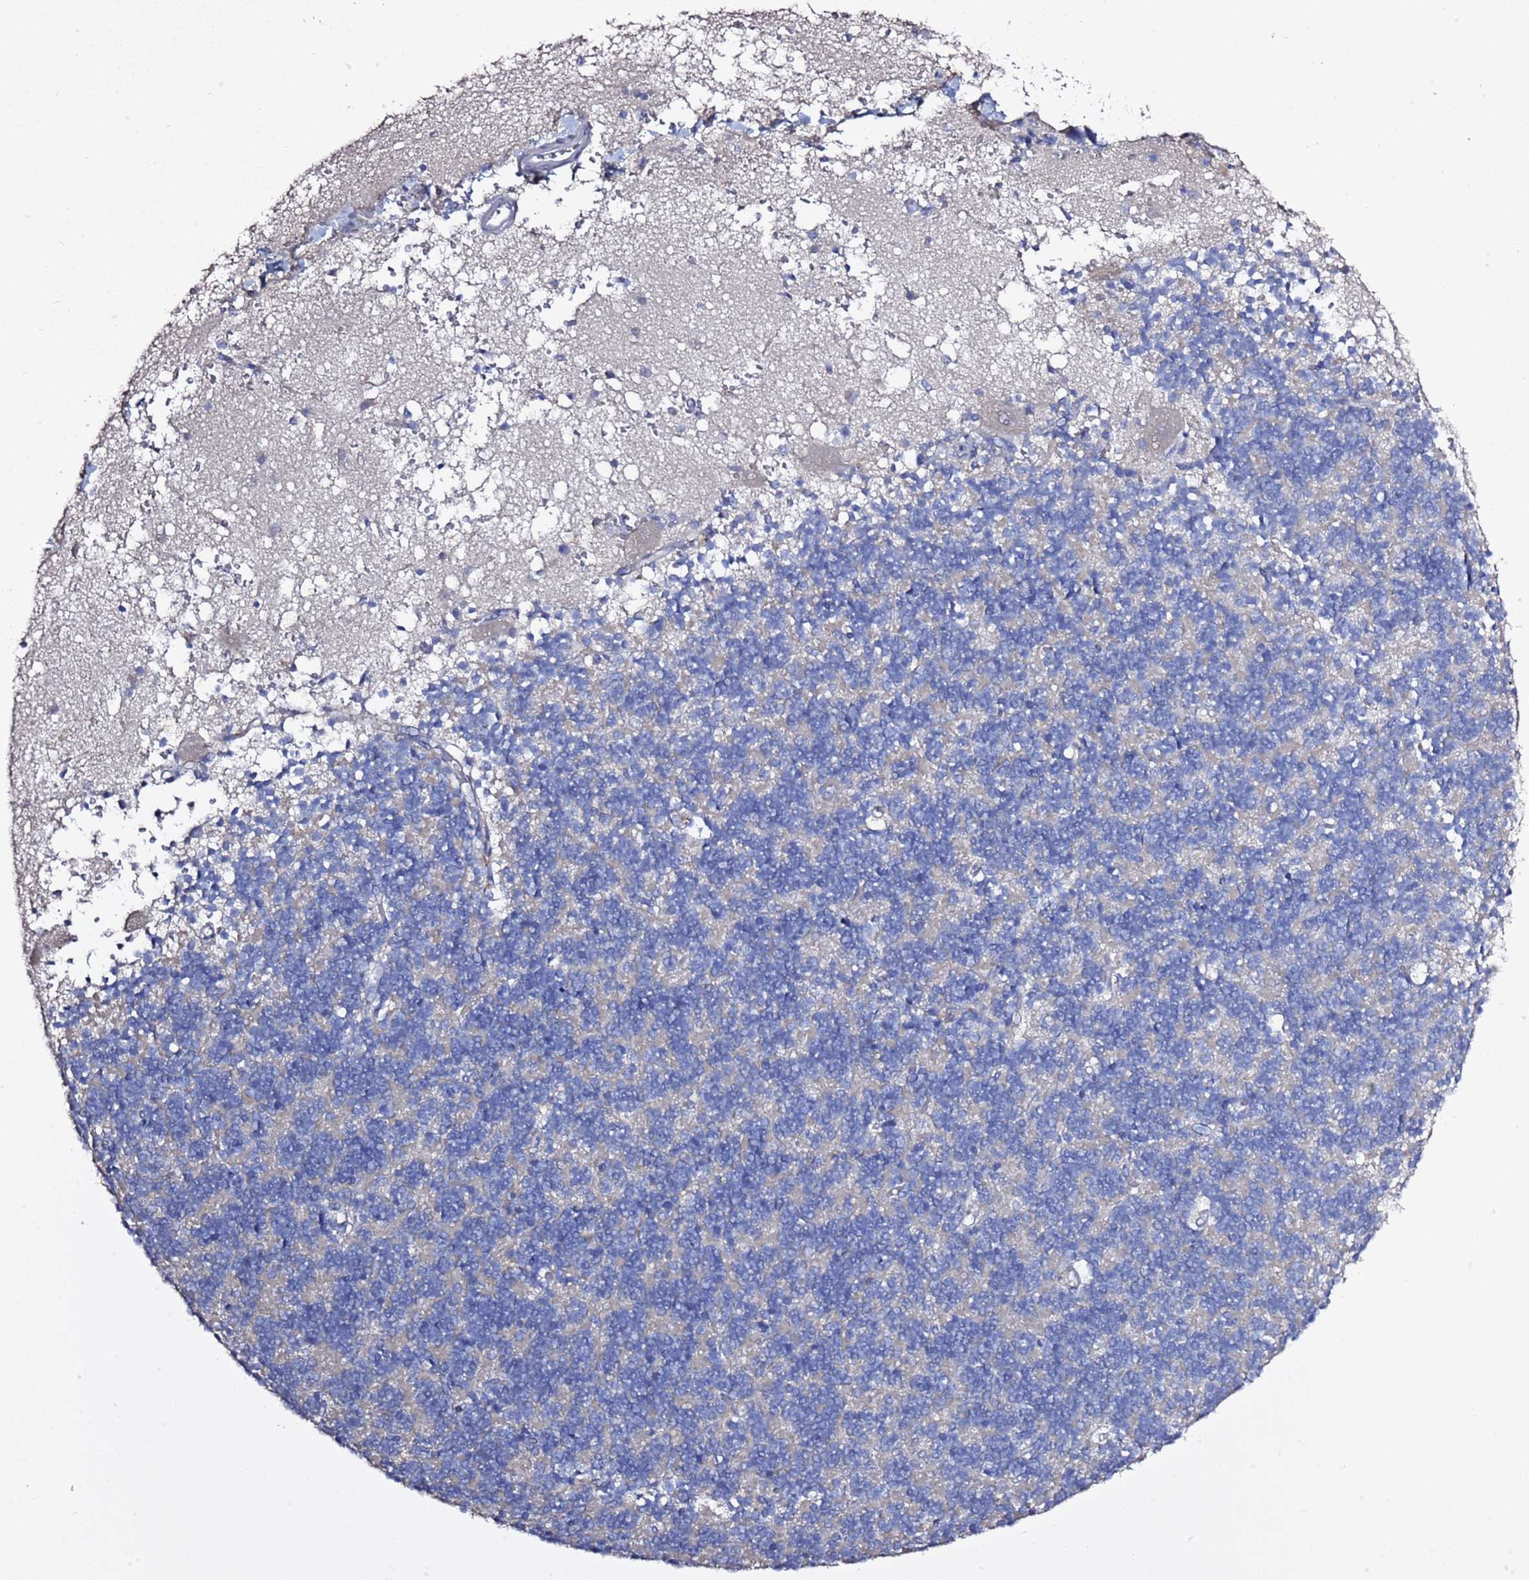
{"staining": {"intensity": "negative", "quantity": "none", "location": "none"}, "tissue": "cerebellum", "cell_type": "Cells in granular layer", "image_type": "normal", "snomed": [{"axis": "morphology", "description": "Normal tissue, NOS"}, {"axis": "topography", "description": "Cerebellum"}], "caption": "An immunohistochemistry image of normal cerebellum is shown. There is no staining in cells in granular layer of cerebellum.", "gene": "RABL2A", "patient": {"sex": "male", "age": 54}}